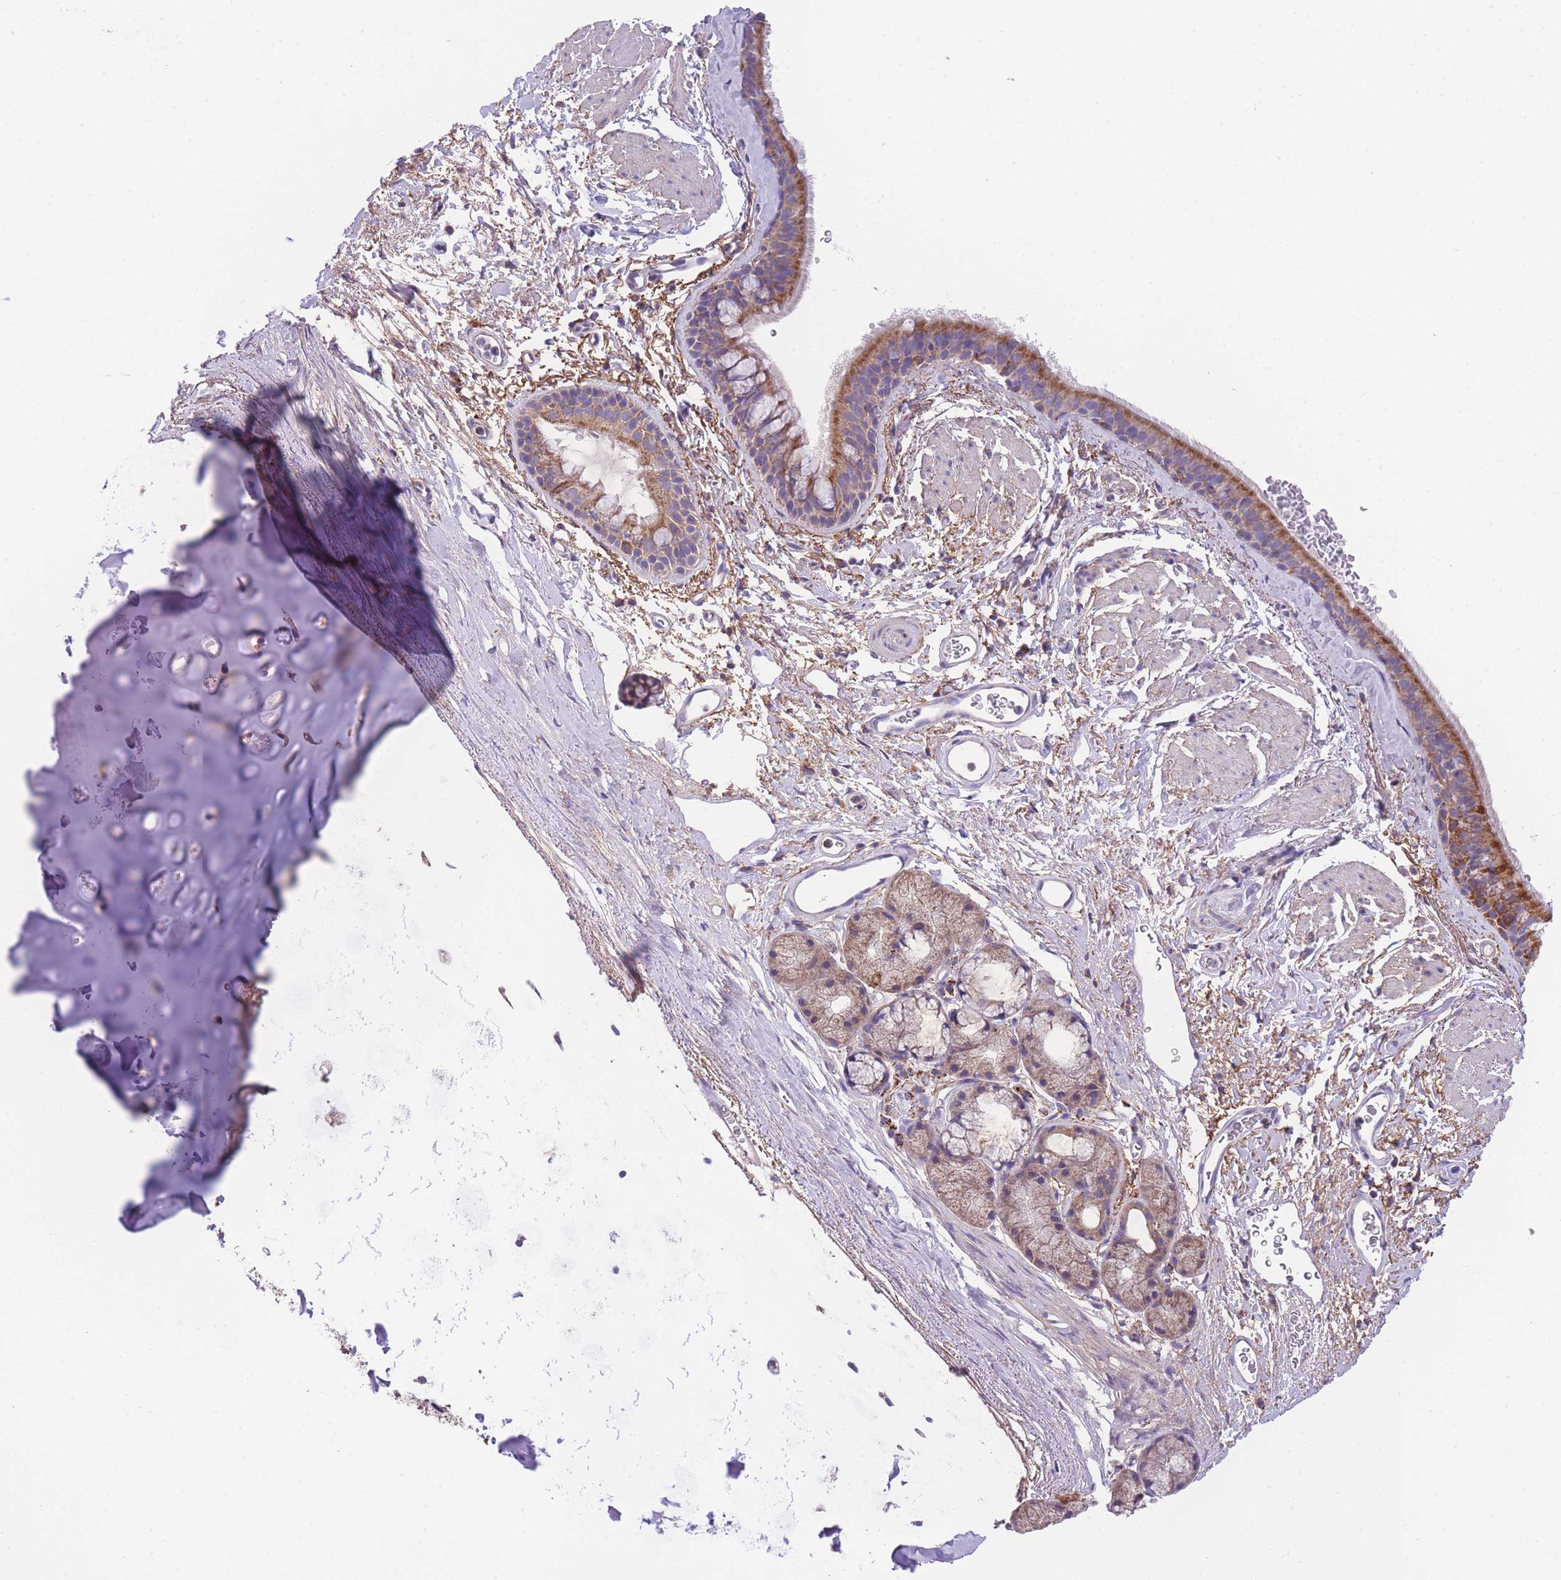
{"staining": {"intensity": "moderate", "quantity": ">75%", "location": "cytoplasmic/membranous"}, "tissue": "bronchus", "cell_type": "Respiratory epithelial cells", "image_type": "normal", "snomed": [{"axis": "morphology", "description": "Normal tissue, NOS"}, {"axis": "topography", "description": "Lymph node"}, {"axis": "topography", "description": "Cartilage tissue"}, {"axis": "topography", "description": "Bronchus"}], "caption": "Protein expression analysis of unremarkable bronchus demonstrates moderate cytoplasmic/membranous positivity in approximately >75% of respiratory epithelial cells. (Brightfield microscopy of DAB IHC at high magnification).", "gene": "ST3GAL3", "patient": {"sex": "female", "age": 70}}